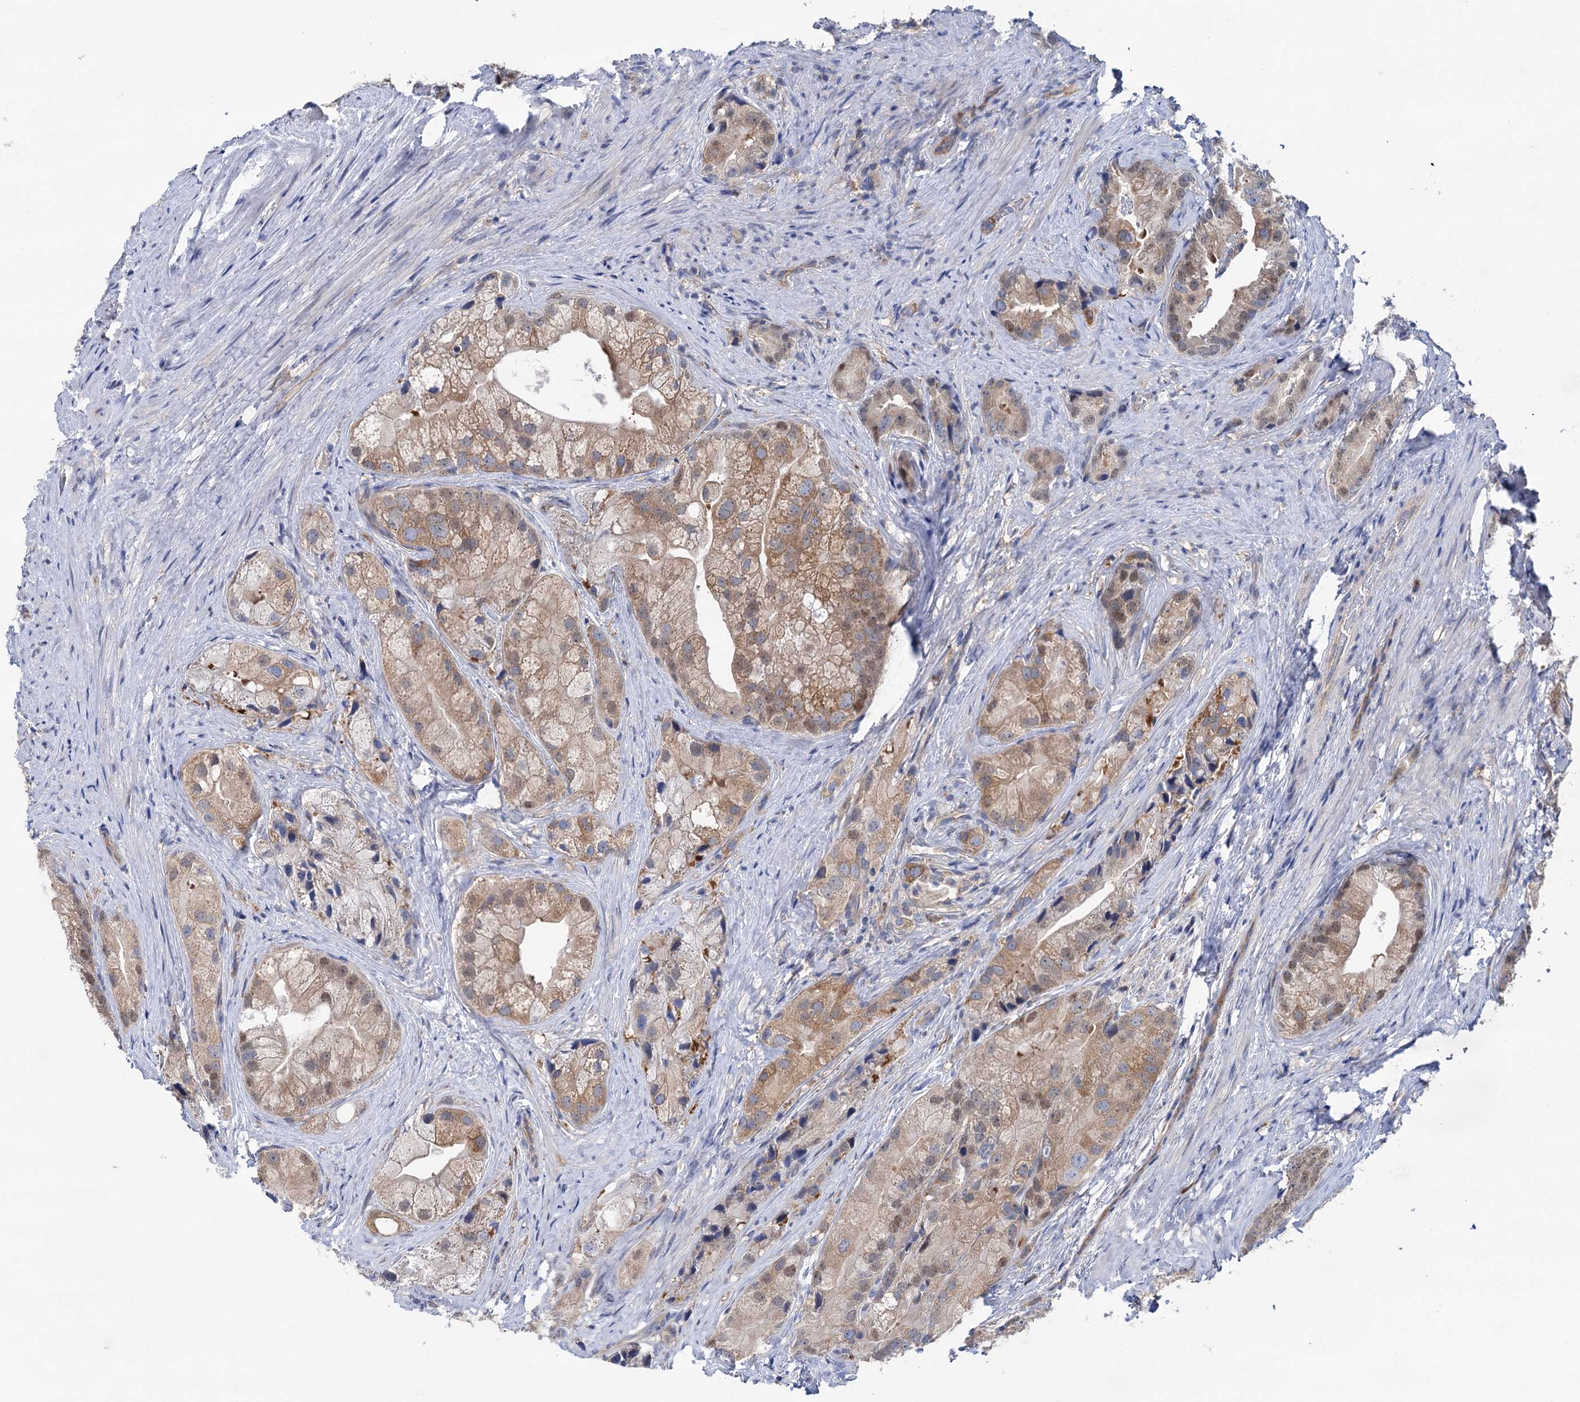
{"staining": {"intensity": "moderate", "quantity": ">75%", "location": "cytoplasmic/membranous"}, "tissue": "prostate cancer", "cell_type": "Tumor cells", "image_type": "cancer", "snomed": [{"axis": "morphology", "description": "Adenocarcinoma, Low grade"}, {"axis": "topography", "description": "Prostate"}], "caption": "Low-grade adenocarcinoma (prostate) was stained to show a protein in brown. There is medium levels of moderate cytoplasmic/membranous staining in approximately >75% of tumor cells.", "gene": "ZNRD2", "patient": {"sex": "male", "age": 71}}